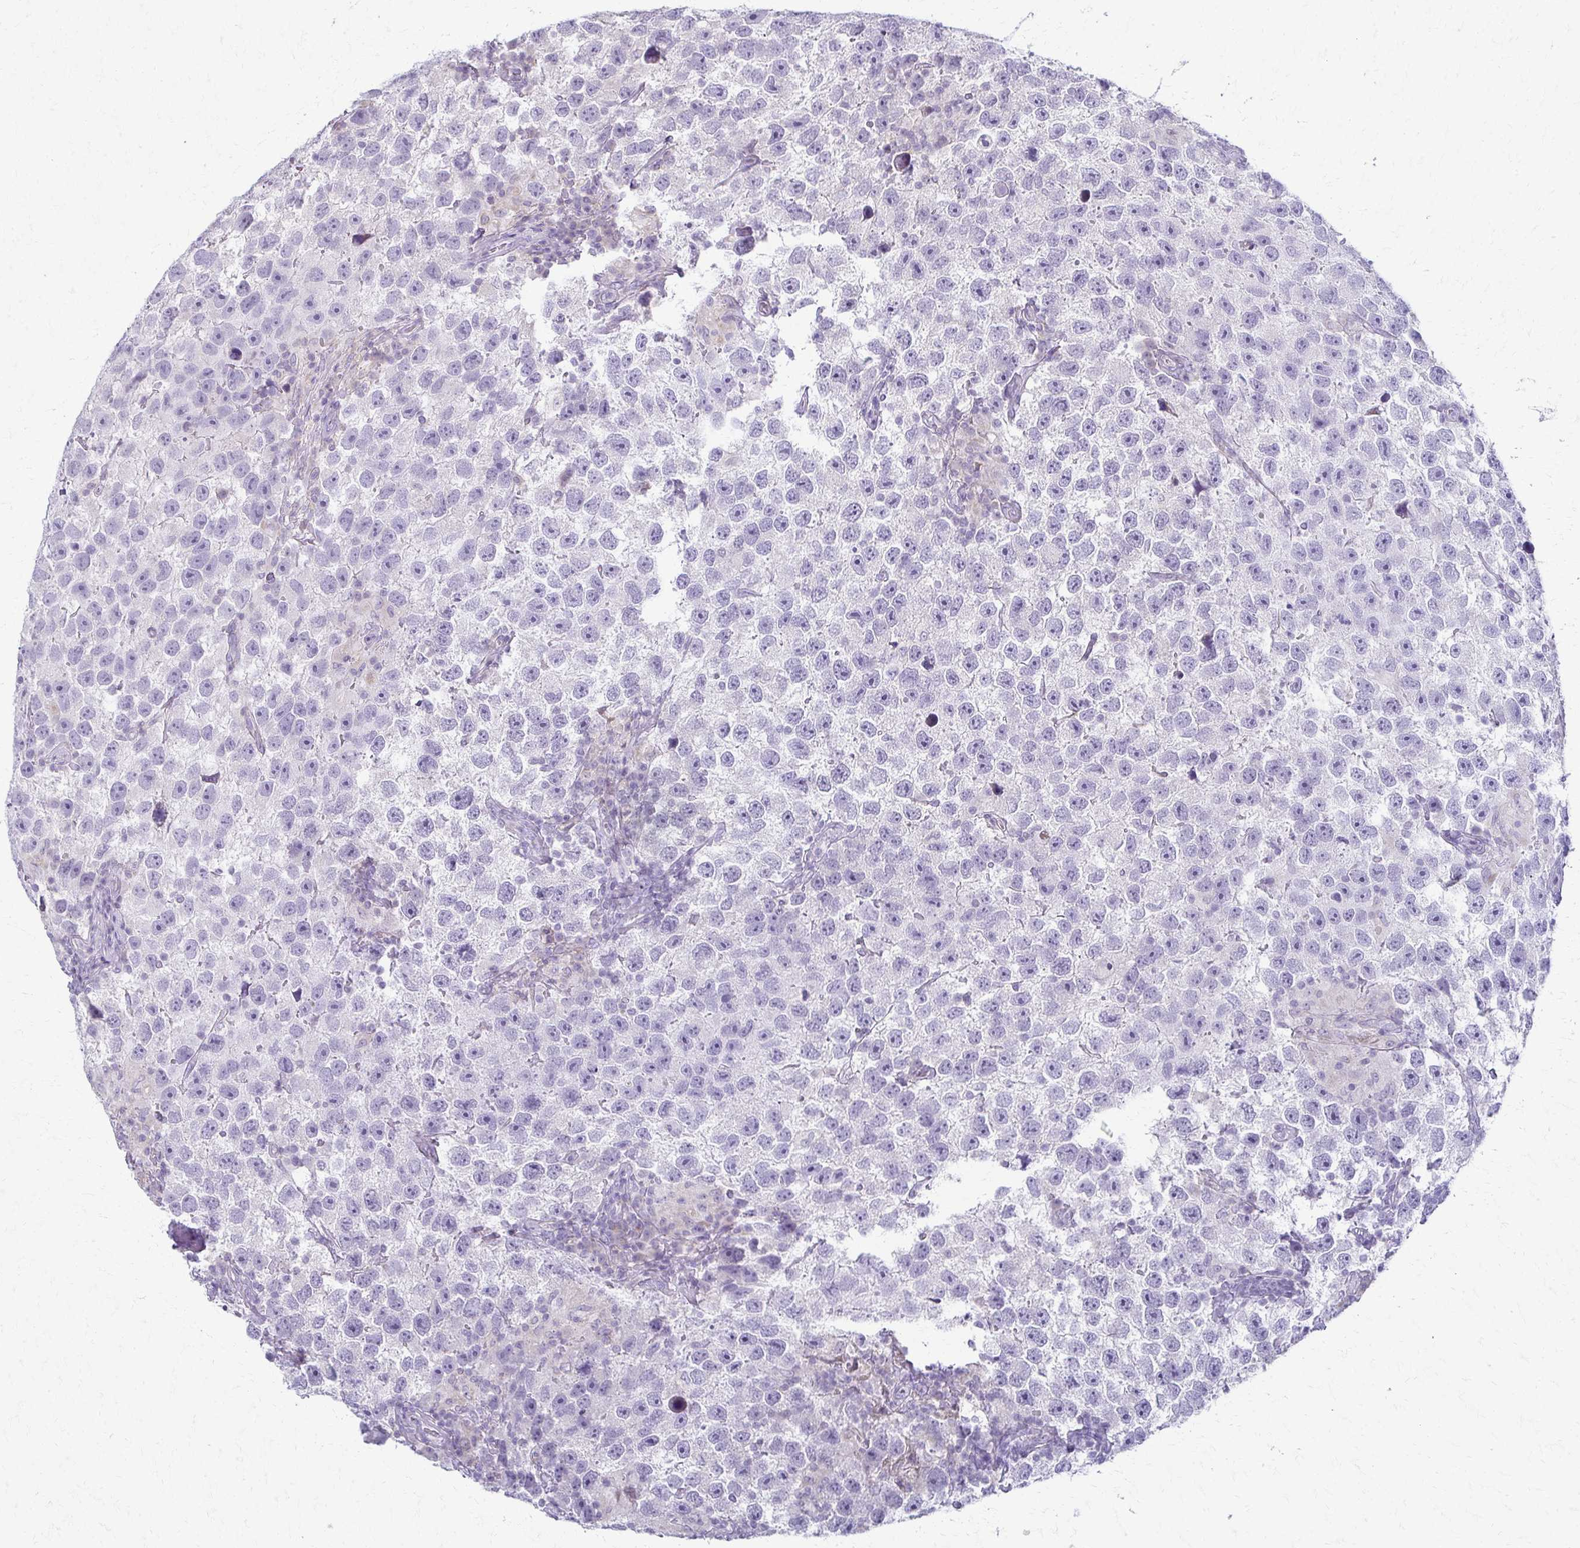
{"staining": {"intensity": "negative", "quantity": "none", "location": "none"}, "tissue": "testis cancer", "cell_type": "Tumor cells", "image_type": "cancer", "snomed": [{"axis": "morphology", "description": "Seminoma, NOS"}, {"axis": "topography", "description": "Testis"}], "caption": "DAB (3,3'-diaminobenzidine) immunohistochemical staining of seminoma (testis) displays no significant expression in tumor cells. (Stains: DAB (3,3'-diaminobenzidine) IHC with hematoxylin counter stain, Microscopy: brightfield microscopy at high magnification).", "gene": "FCGR2B", "patient": {"sex": "male", "age": 26}}